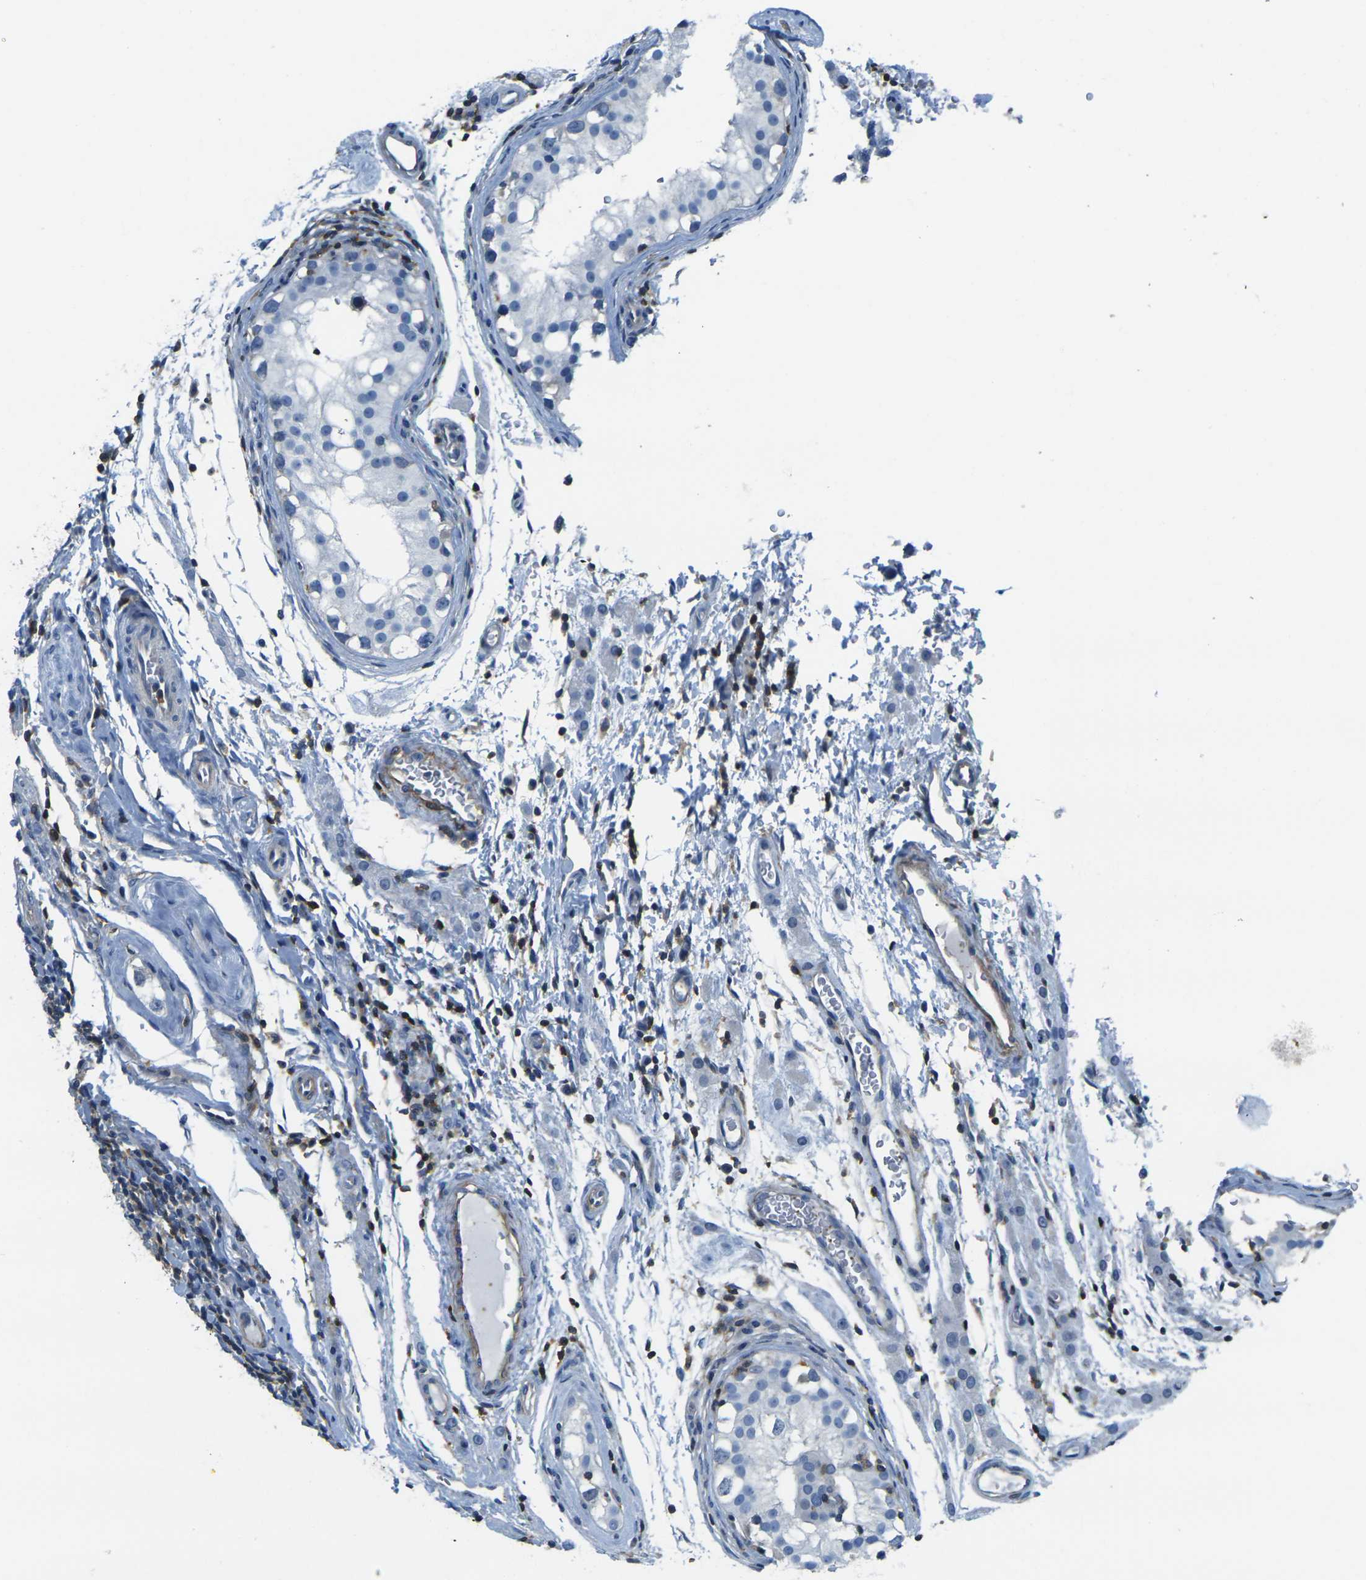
{"staining": {"intensity": "negative", "quantity": "none", "location": "none"}, "tissue": "testis cancer", "cell_type": "Tumor cells", "image_type": "cancer", "snomed": [{"axis": "morphology", "description": "Carcinoma, Embryonal, NOS"}, {"axis": "topography", "description": "Testis"}], "caption": "The immunohistochemistry (IHC) image has no significant staining in tumor cells of testis cancer (embryonal carcinoma) tissue.", "gene": "LASP1", "patient": {"sex": "male", "age": 21}}